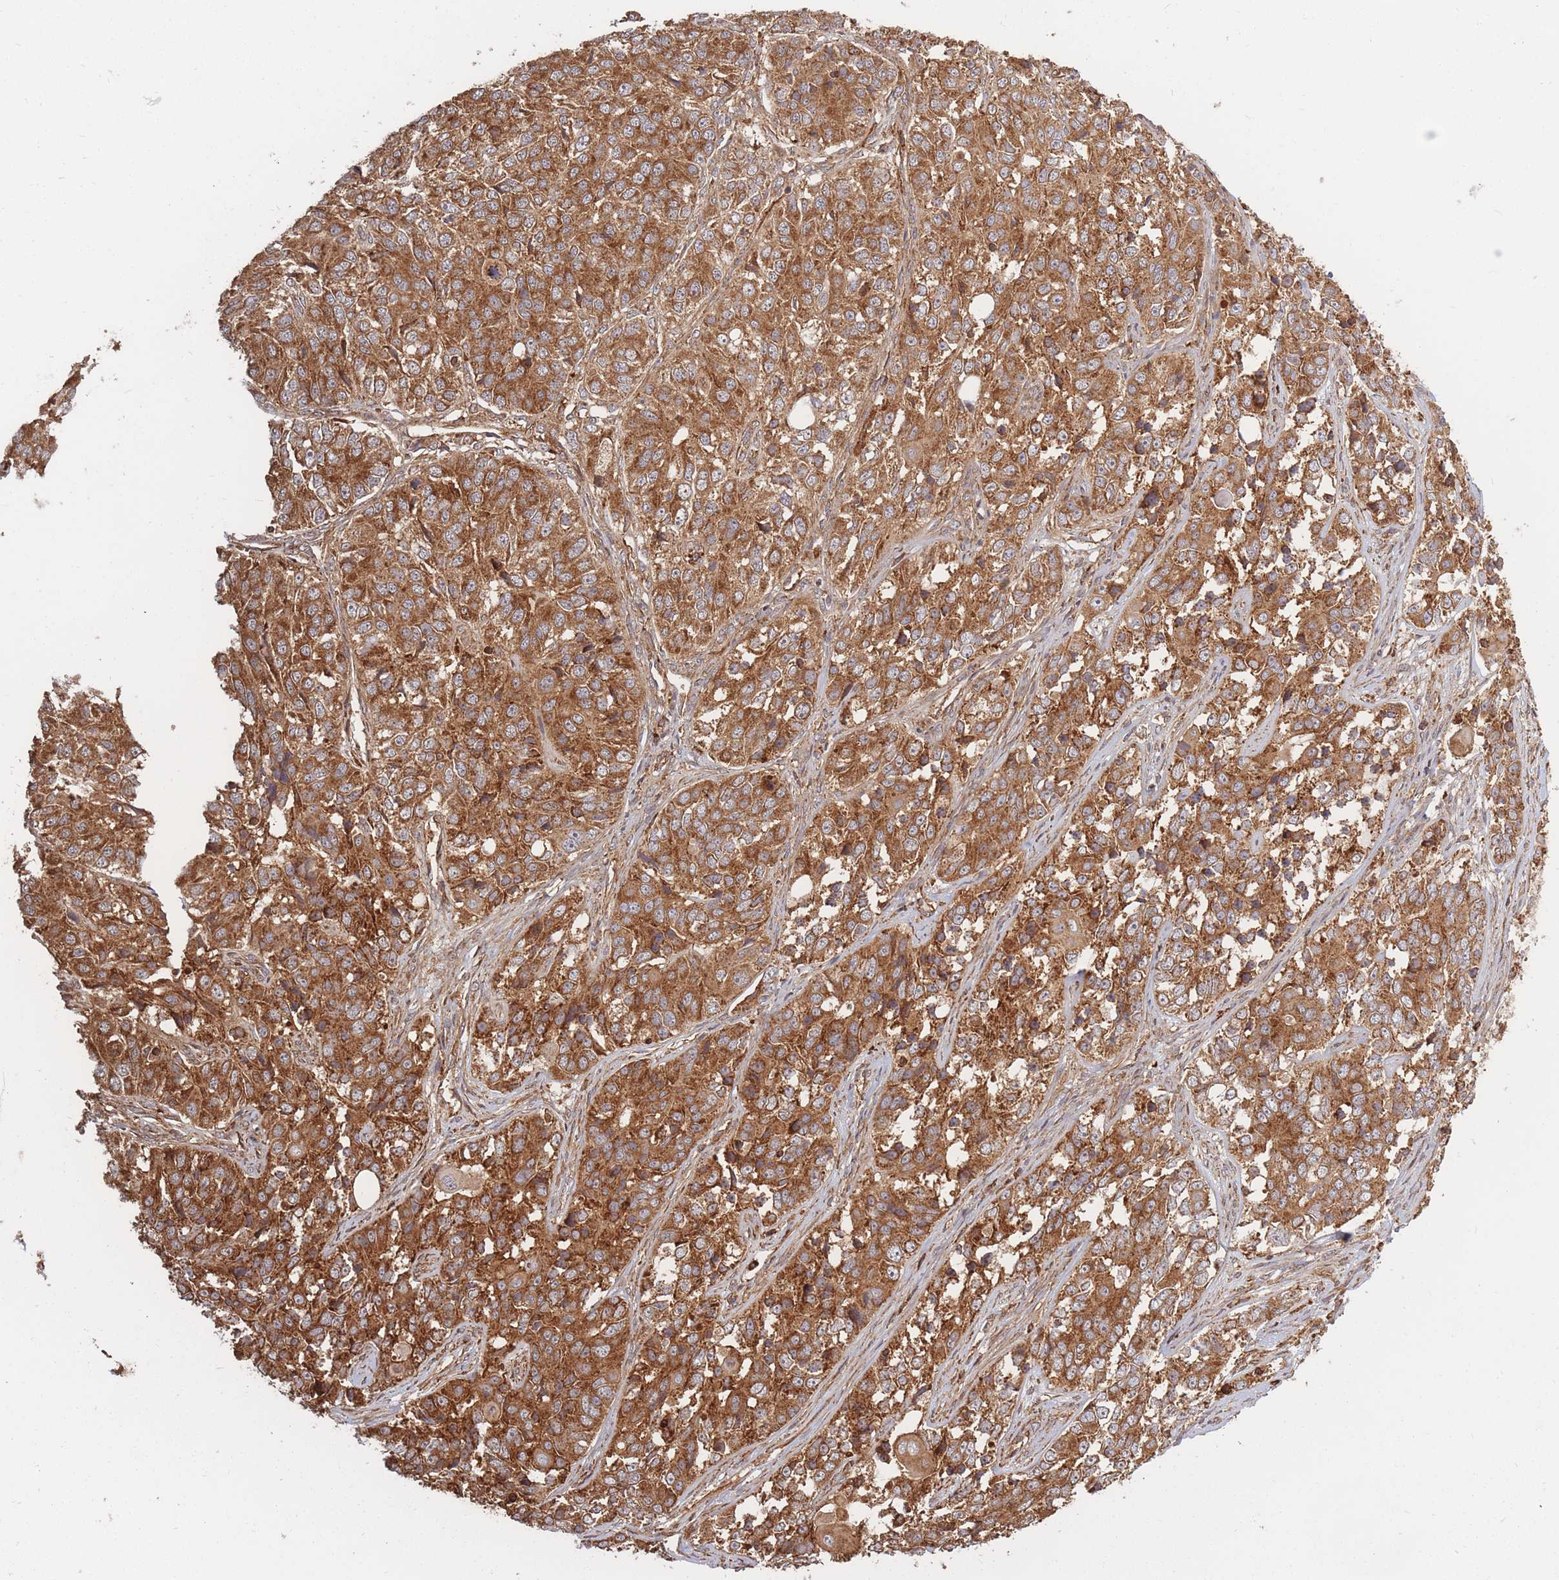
{"staining": {"intensity": "strong", "quantity": ">75%", "location": "cytoplasmic/membranous"}, "tissue": "ovarian cancer", "cell_type": "Tumor cells", "image_type": "cancer", "snomed": [{"axis": "morphology", "description": "Carcinoma, endometroid"}, {"axis": "topography", "description": "Ovary"}], "caption": "Ovarian endometroid carcinoma stained with immunohistochemistry (IHC) demonstrates strong cytoplasmic/membranous positivity in about >75% of tumor cells.", "gene": "RASSF2", "patient": {"sex": "female", "age": 51}}